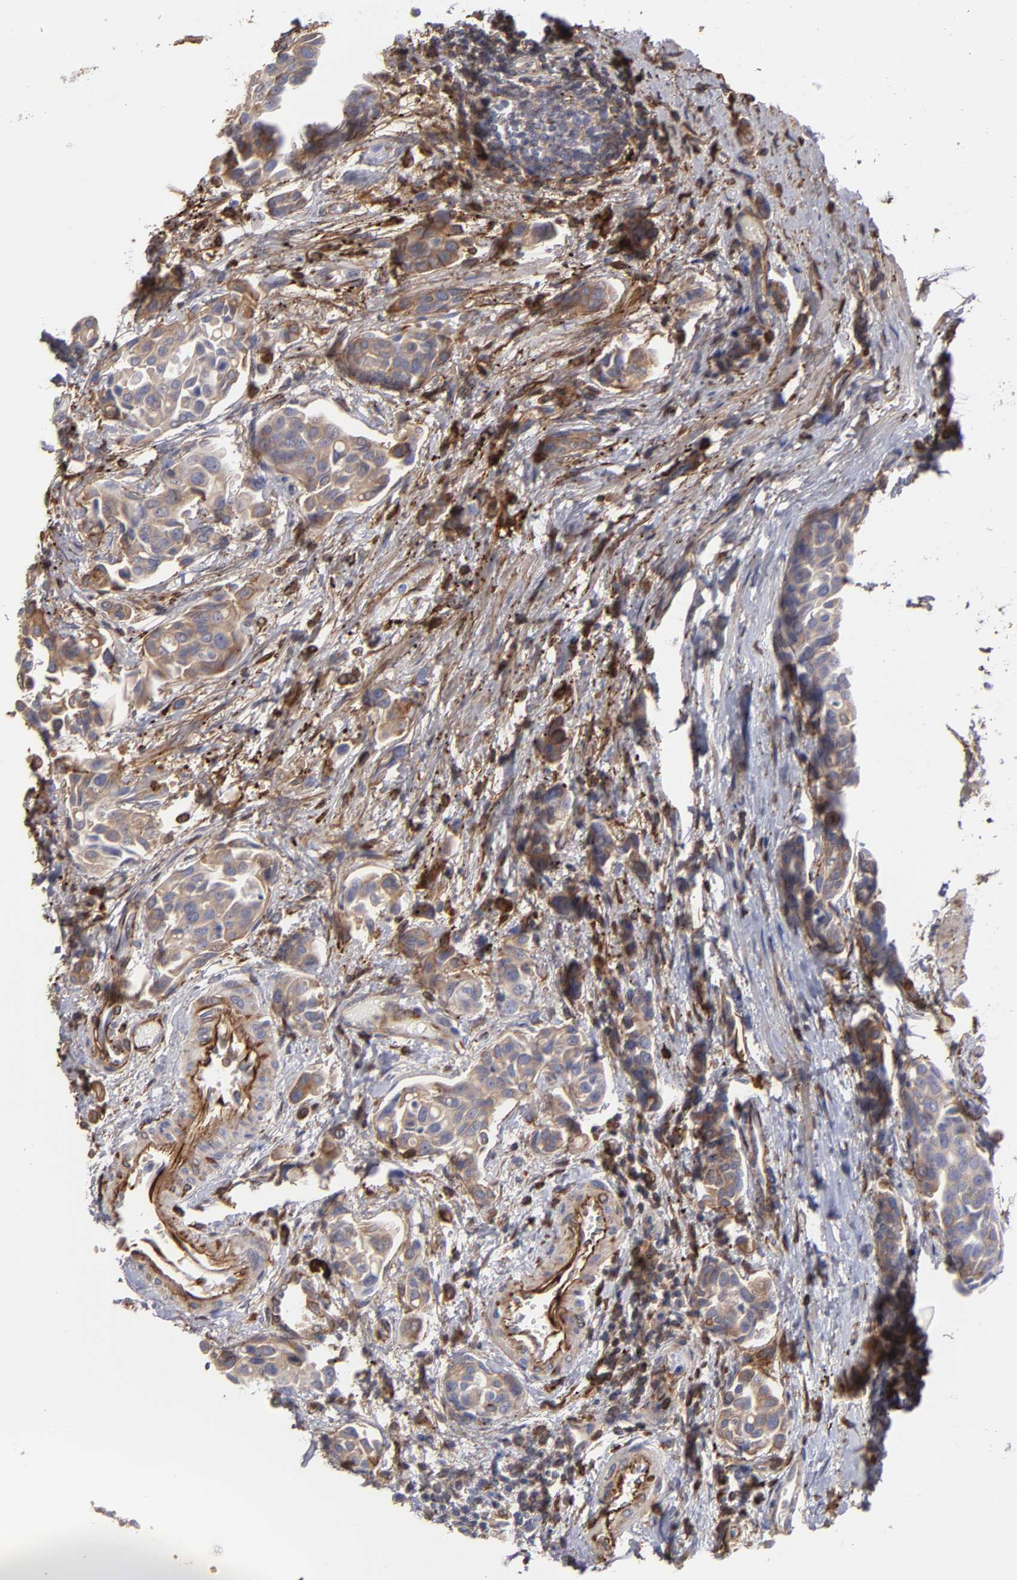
{"staining": {"intensity": "weak", "quantity": "<25%", "location": "cytoplasmic/membranous"}, "tissue": "urothelial cancer", "cell_type": "Tumor cells", "image_type": "cancer", "snomed": [{"axis": "morphology", "description": "Urothelial carcinoma, High grade"}, {"axis": "topography", "description": "Urinary bladder"}], "caption": "This photomicrograph is of urothelial cancer stained with immunohistochemistry (IHC) to label a protein in brown with the nuclei are counter-stained blue. There is no staining in tumor cells.", "gene": "FBLN1", "patient": {"sex": "male", "age": 78}}